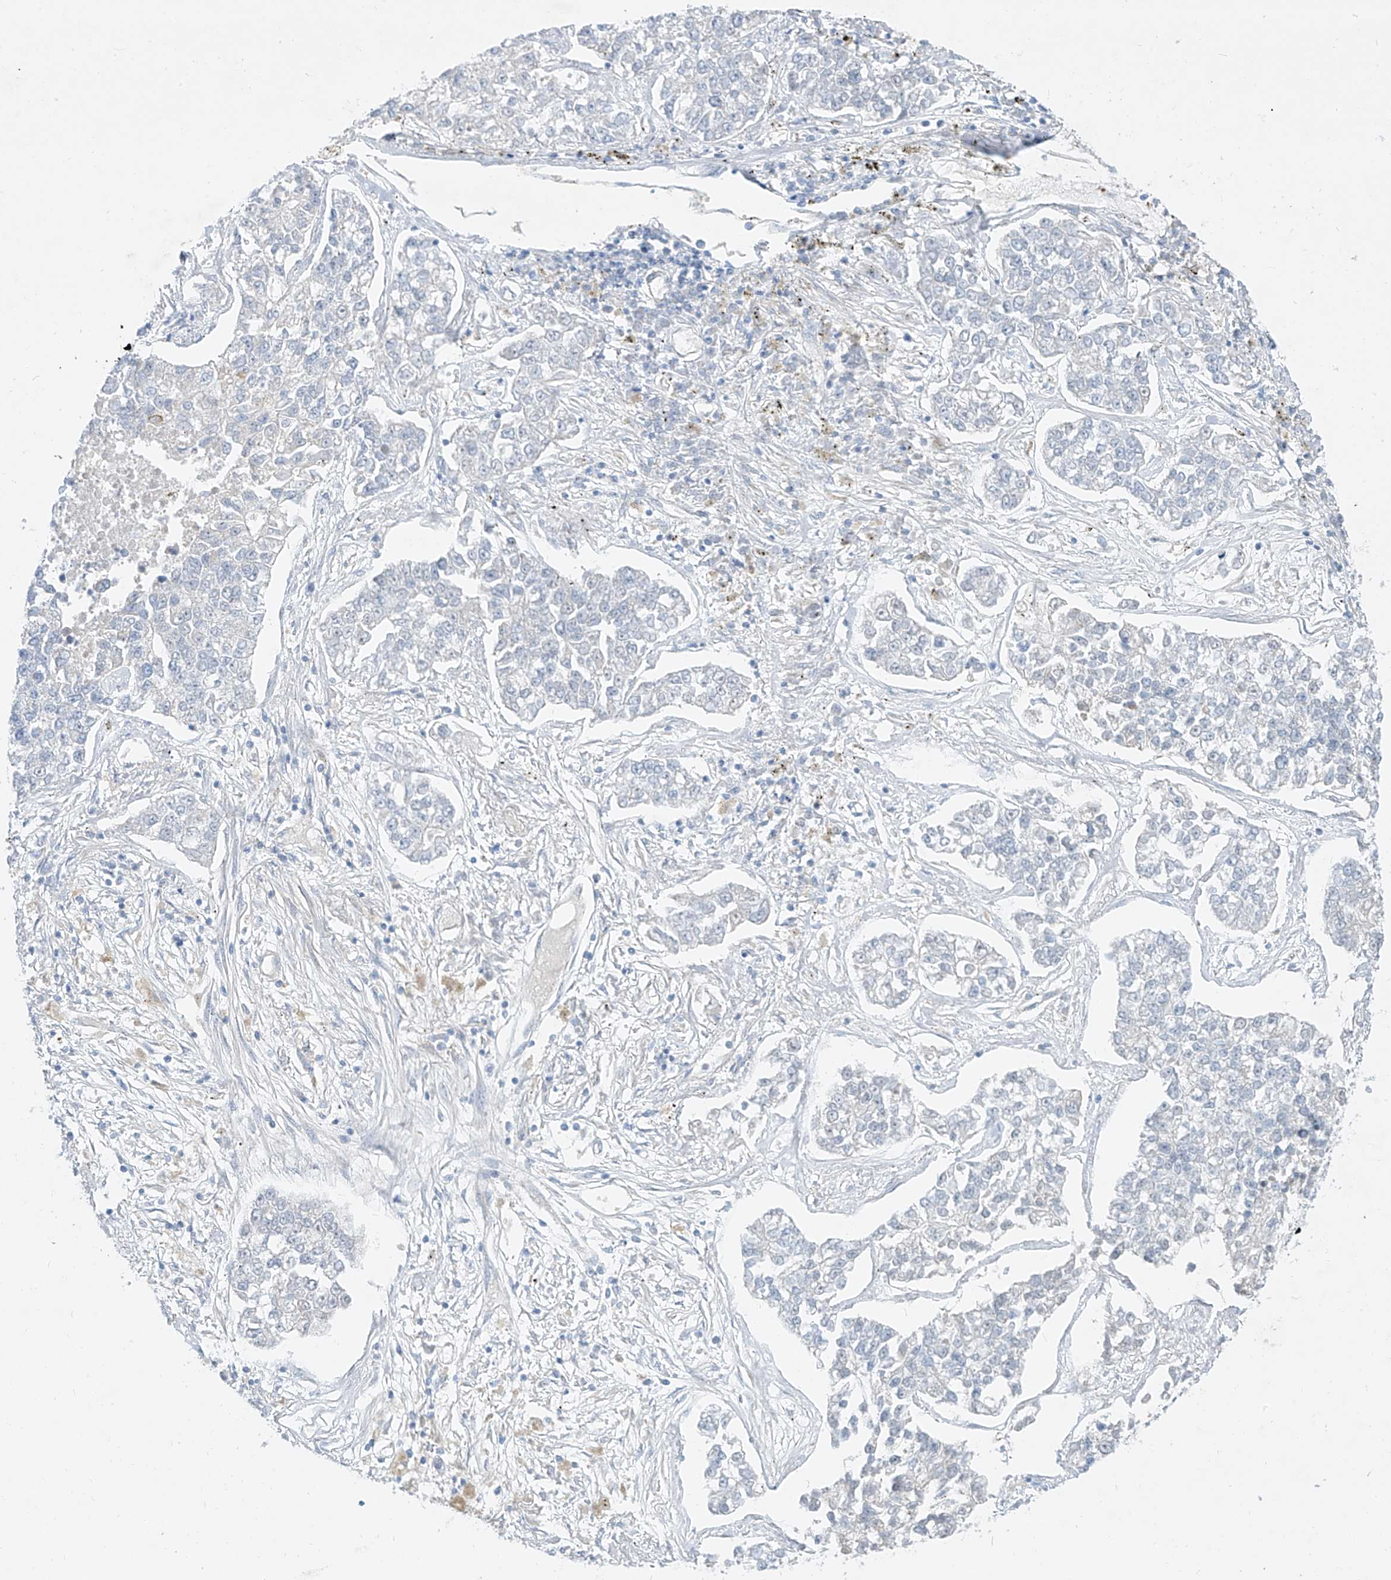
{"staining": {"intensity": "negative", "quantity": "none", "location": "none"}, "tissue": "lung cancer", "cell_type": "Tumor cells", "image_type": "cancer", "snomed": [{"axis": "morphology", "description": "Adenocarcinoma, NOS"}, {"axis": "topography", "description": "Lung"}], "caption": "Immunohistochemical staining of adenocarcinoma (lung) demonstrates no significant expression in tumor cells.", "gene": "AJM1", "patient": {"sex": "male", "age": 49}}